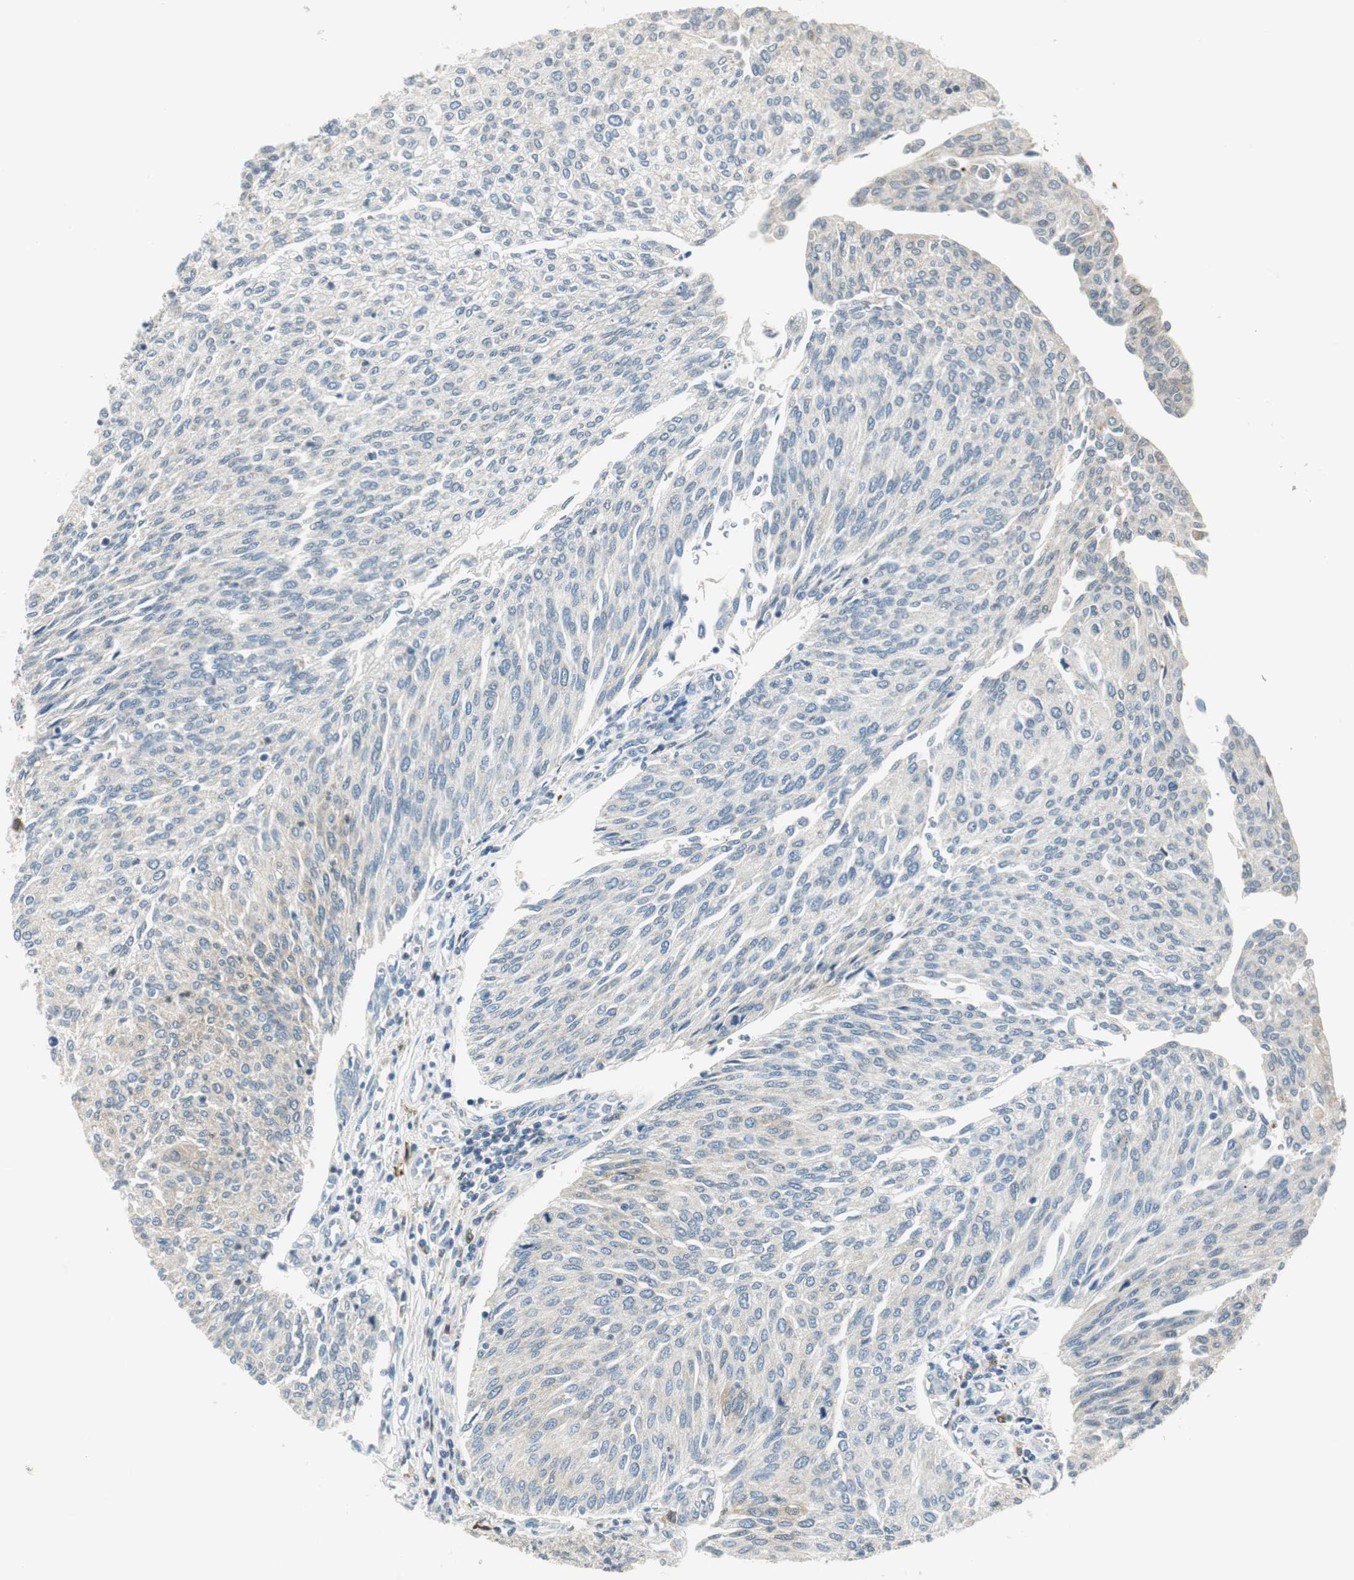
{"staining": {"intensity": "negative", "quantity": "none", "location": "none"}, "tissue": "urothelial cancer", "cell_type": "Tumor cells", "image_type": "cancer", "snomed": [{"axis": "morphology", "description": "Urothelial carcinoma, Low grade"}, {"axis": "topography", "description": "Urinary bladder"}], "caption": "Tumor cells show no significant protein staining in urothelial cancer. Brightfield microscopy of immunohistochemistry (IHC) stained with DAB (brown) and hematoxylin (blue), captured at high magnification.", "gene": "ME1", "patient": {"sex": "female", "age": 79}}